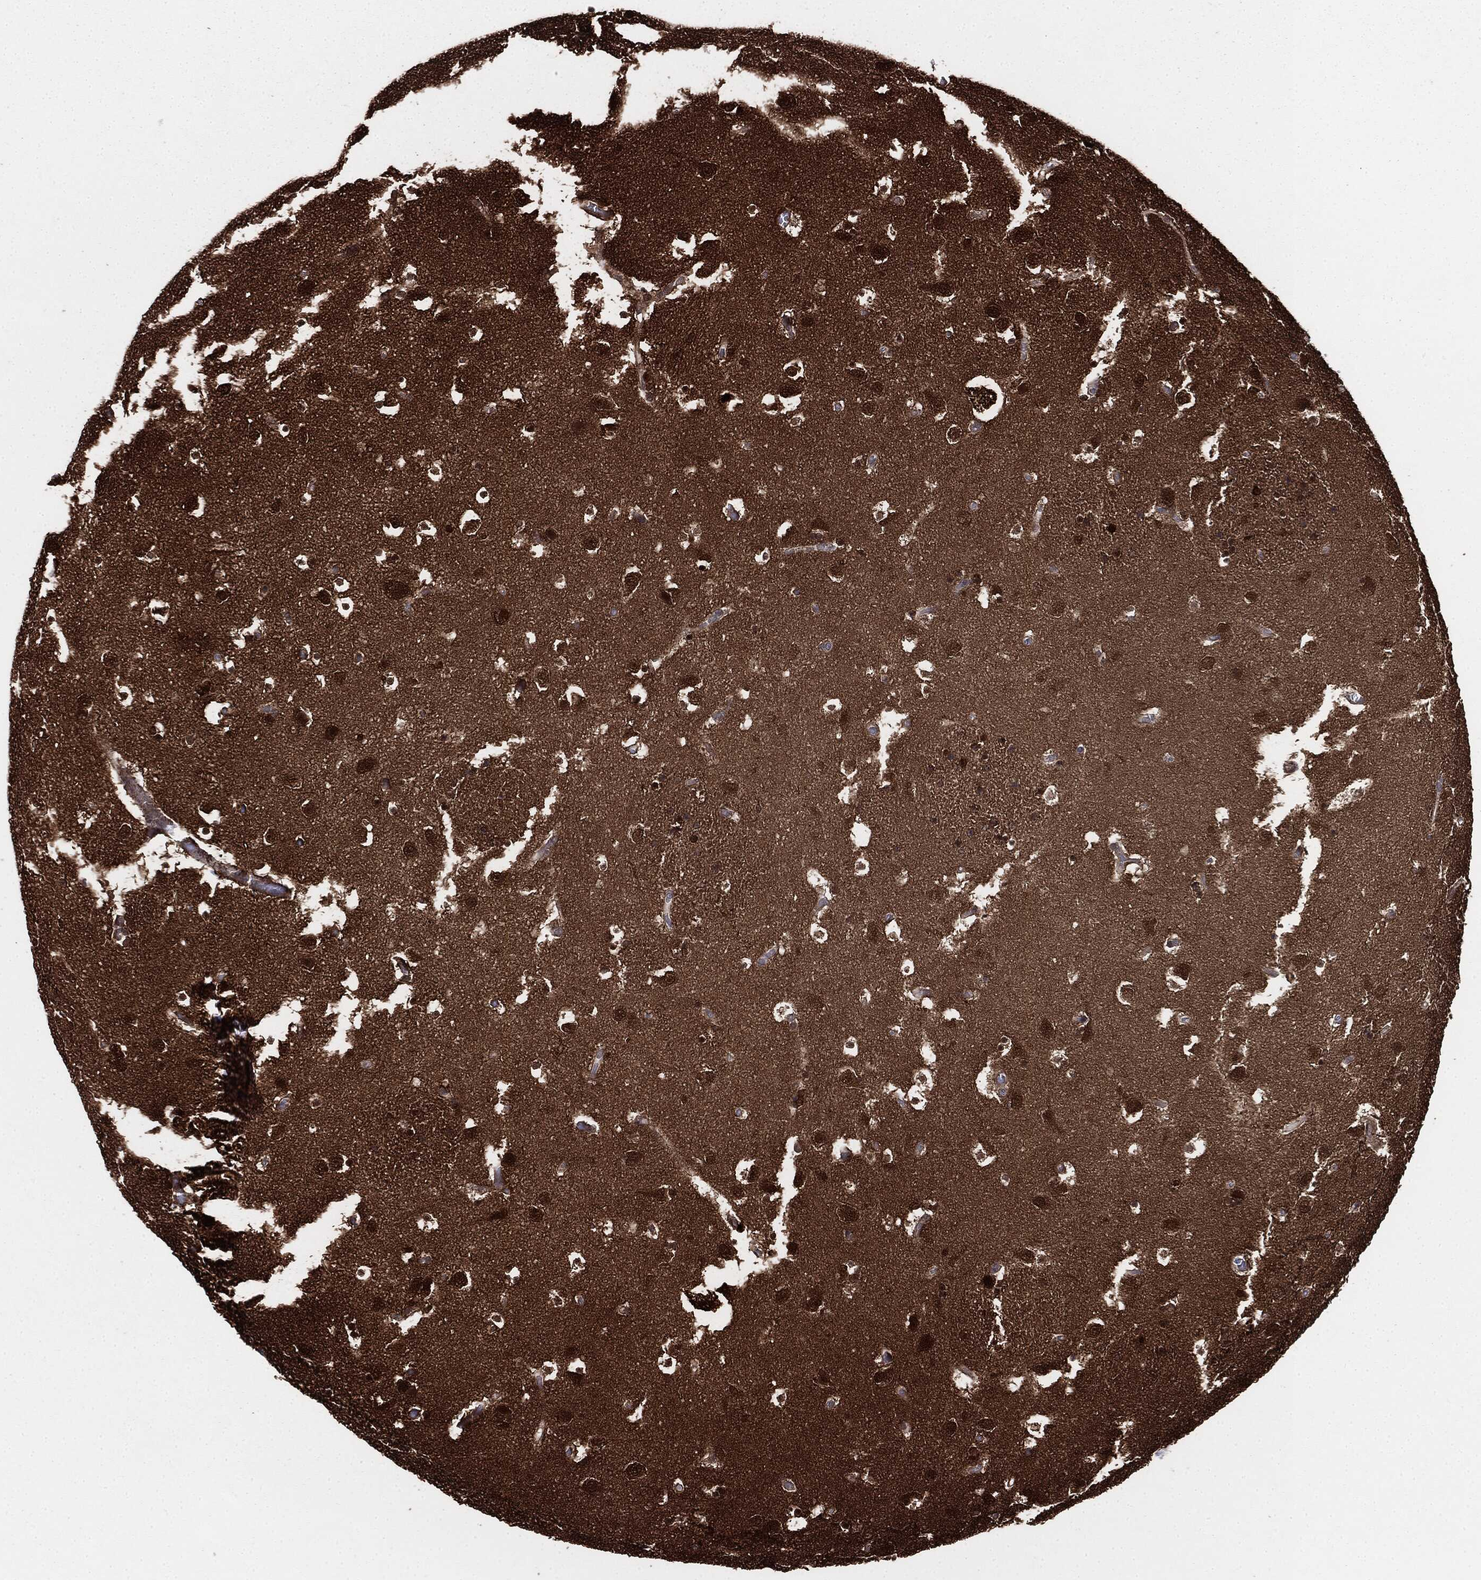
{"staining": {"intensity": "strong", "quantity": "25%-75%", "location": "cytoplasmic/membranous,nuclear"}, "tissue": "caudate", "cell_type": "Glial cells", "image_type": "normal", "snomed": [{"axis": "morphology", "description": "Normal tissue, NOS"}, {"axis": "topography", "description": "Lateral ventricle wall"}], "caption": "Immunohistochemical staining of normal human caudate displays strong cytoplasmic/membranous,nuclear protein staining in approximately 25%-75% of glial cells.", "gene": "RAP1GDS1", "patient": {"sex": "female", "age": 42}}